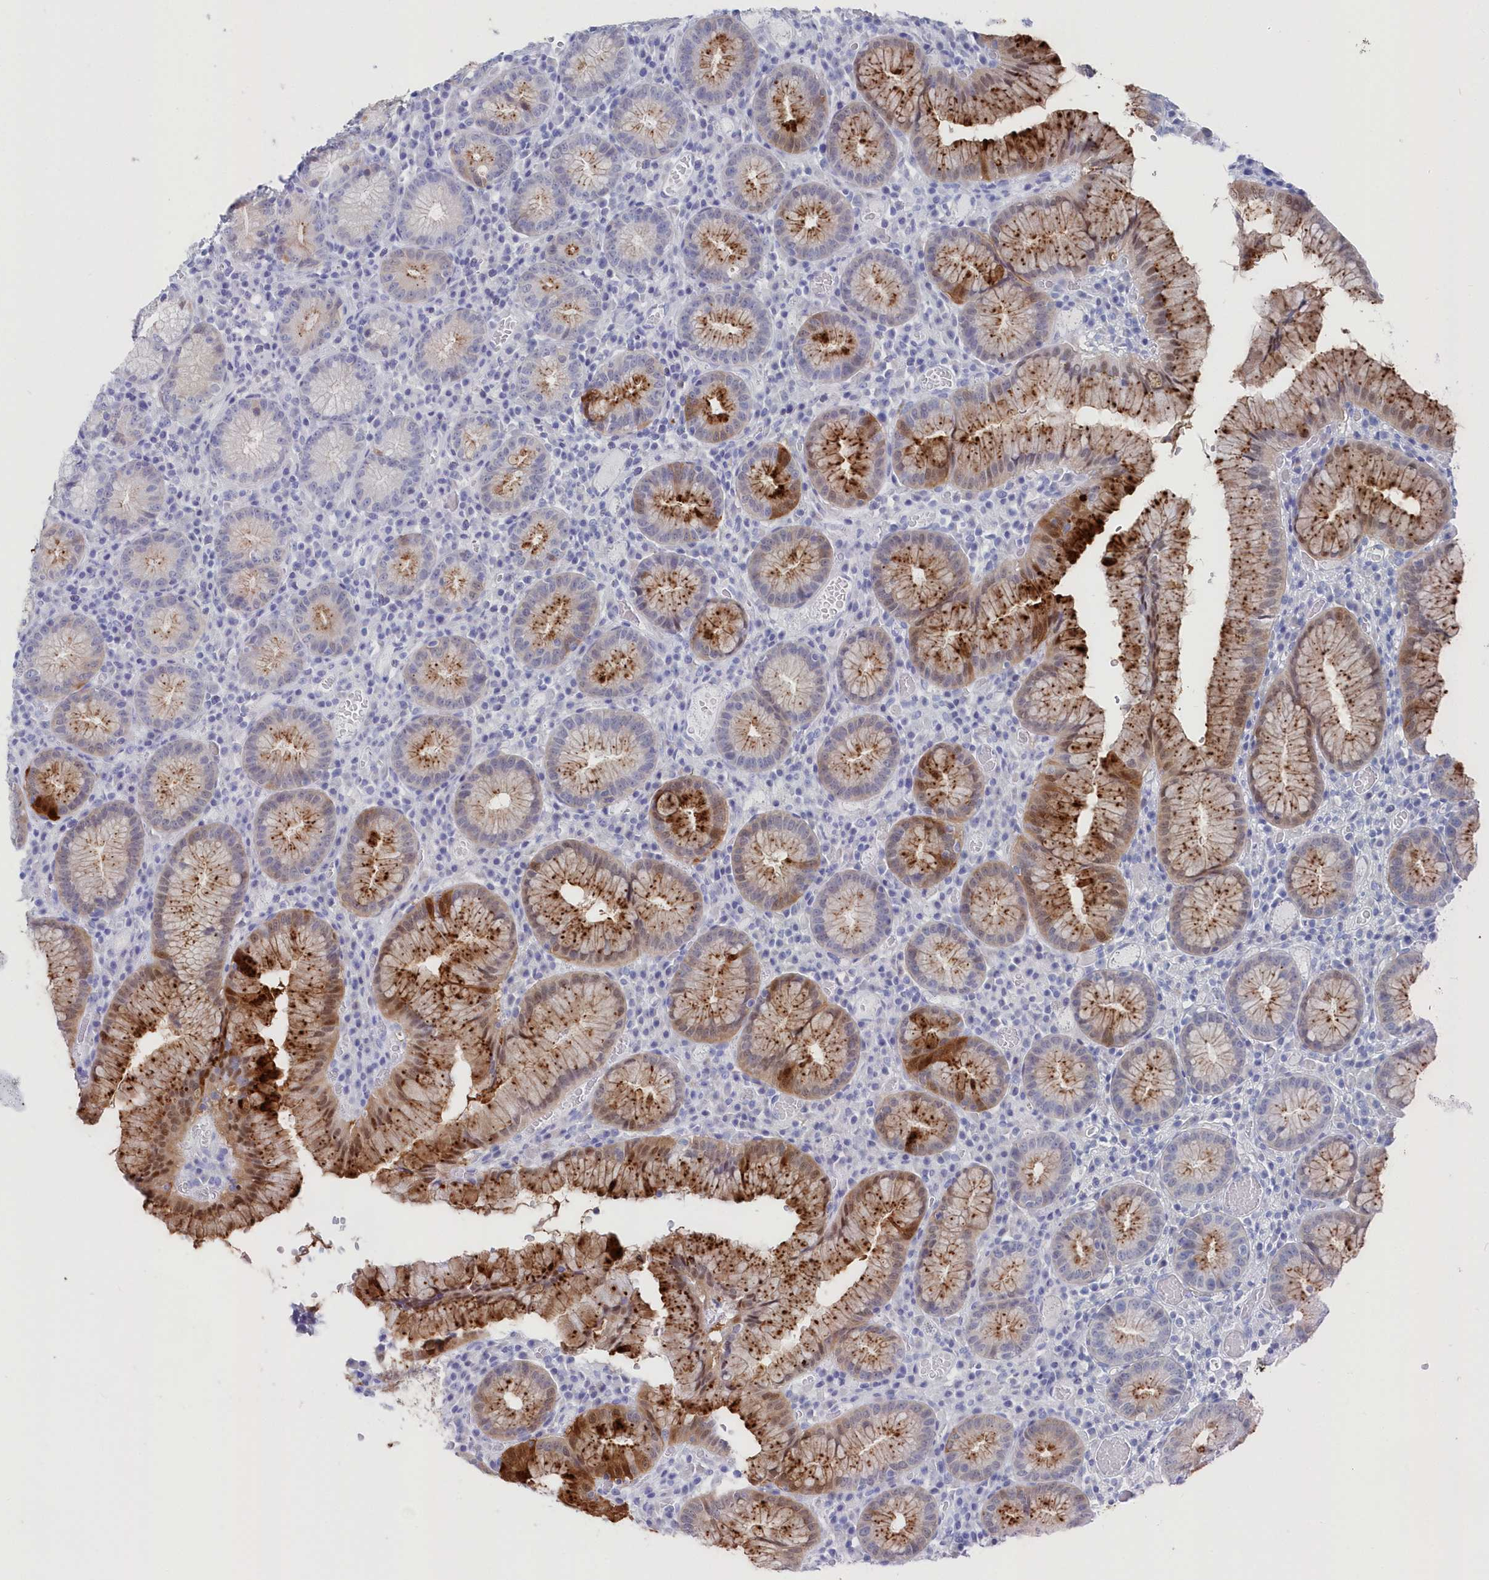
{"staining": {"intensity": "strong", "quantity": "25%-75%", "location": "cytoplasmic/membranous"}, "tissue": "stomach", "cell_type": "Glandular cells", "image_type": "normal", "snomed": [{"axis": "morphology", "description": "Normal tissue, NOS"}, {"axis": "topography", "description": "Stomach"}], "caption": "The immunohistochemical stain highlights strong cytoplasmic/membranous positivity in glandular cells of benign stomach. (brown staining indicates protein expression, while blue staining denotes nuclei).", "gene": "CSNK1G2", "patient": {"sex": "male", "age": 55}}